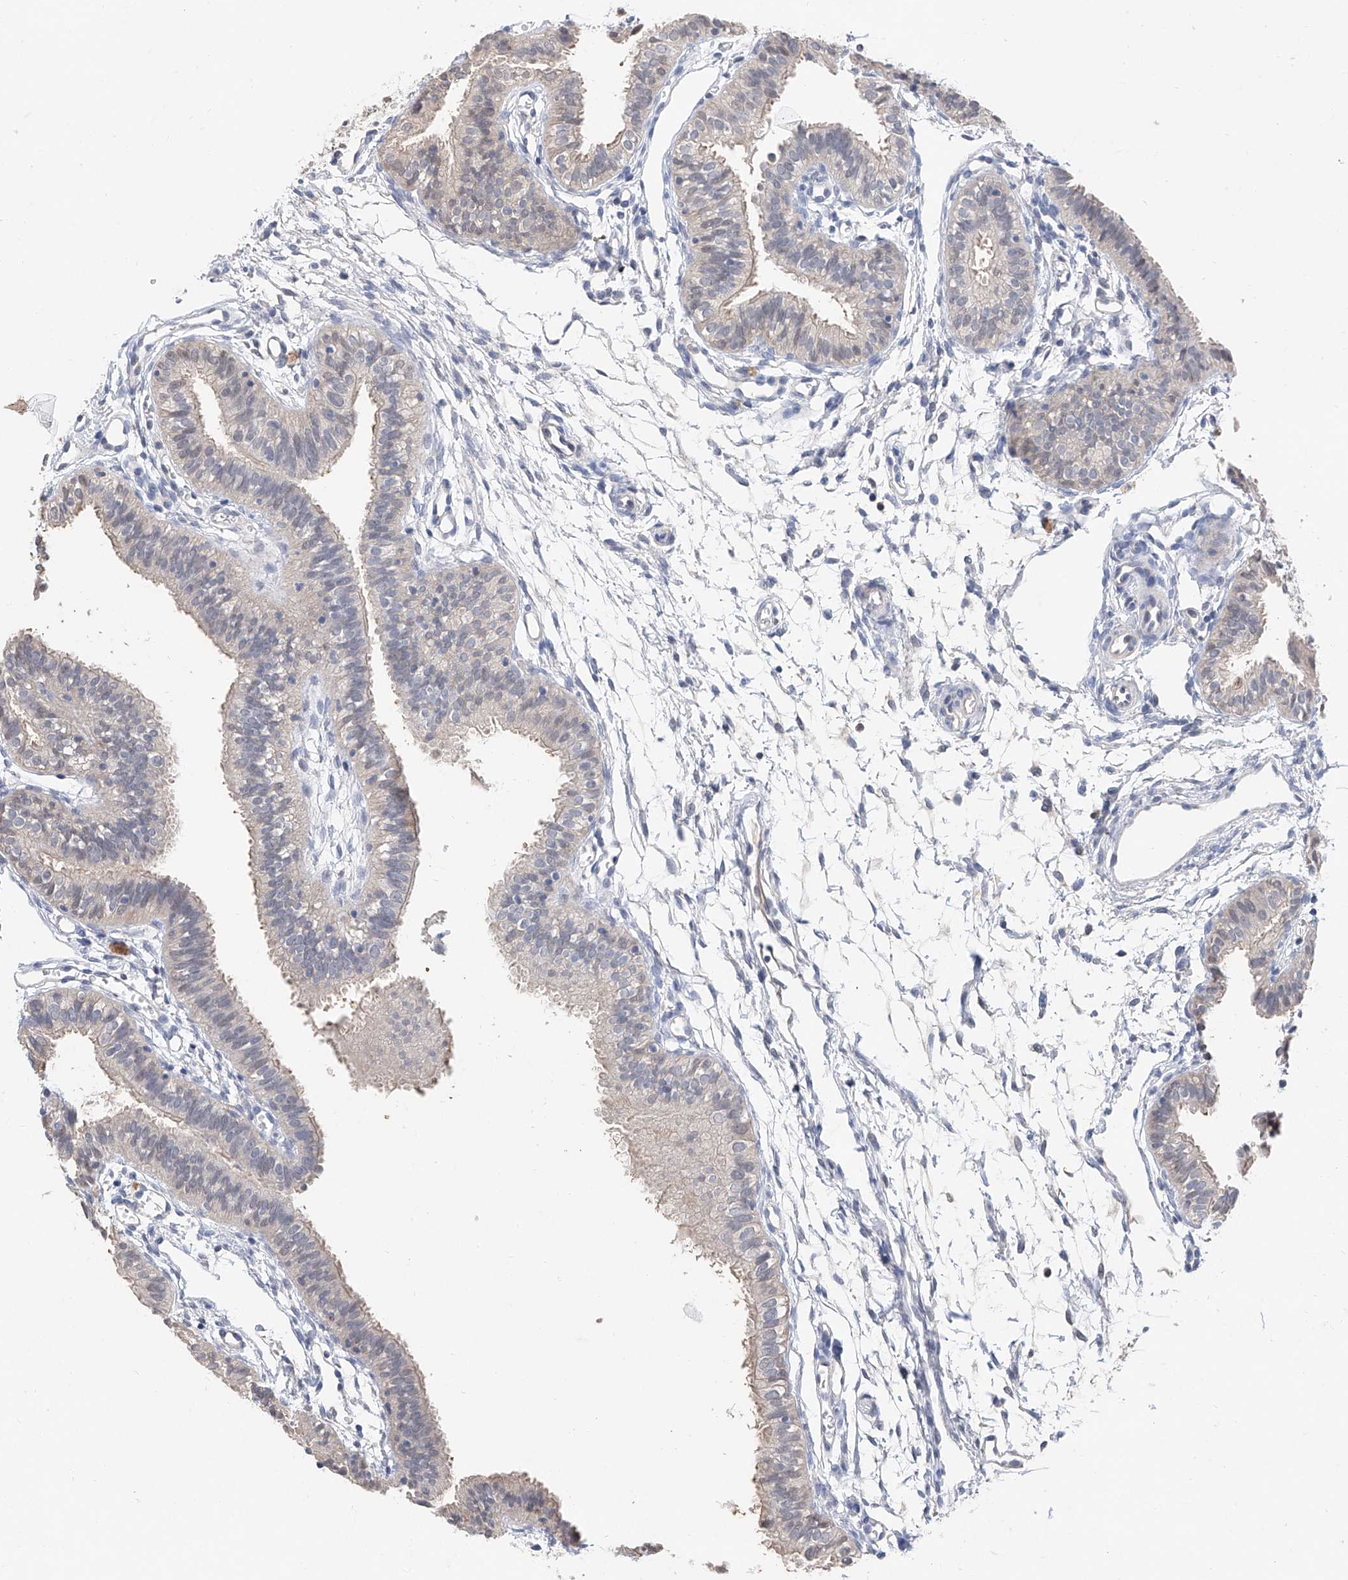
{"staining": {"intensity": "weak", "quantity": "<25%", "location": "cytoplasmic/membranous"}, "tissue": "fallopian tube", "cell_type": "Glandular cells", "image_type": "normal", "snomed": [{"axis": "morphology", "description": "Normal tissue, NOS"}, {"axis": "topography", "description": "Fallopian tube"}], "caption": "An immunohistochemistry image of benign fallopian tube is shown. There is no staining in glandular cells of fallopian tube. The staining is performed using DAB brown chromogen with nuclei counter-stained in using hematoxylin.", "gene": "FUCA2", "patient": {"sex": "female", "age": 35}}